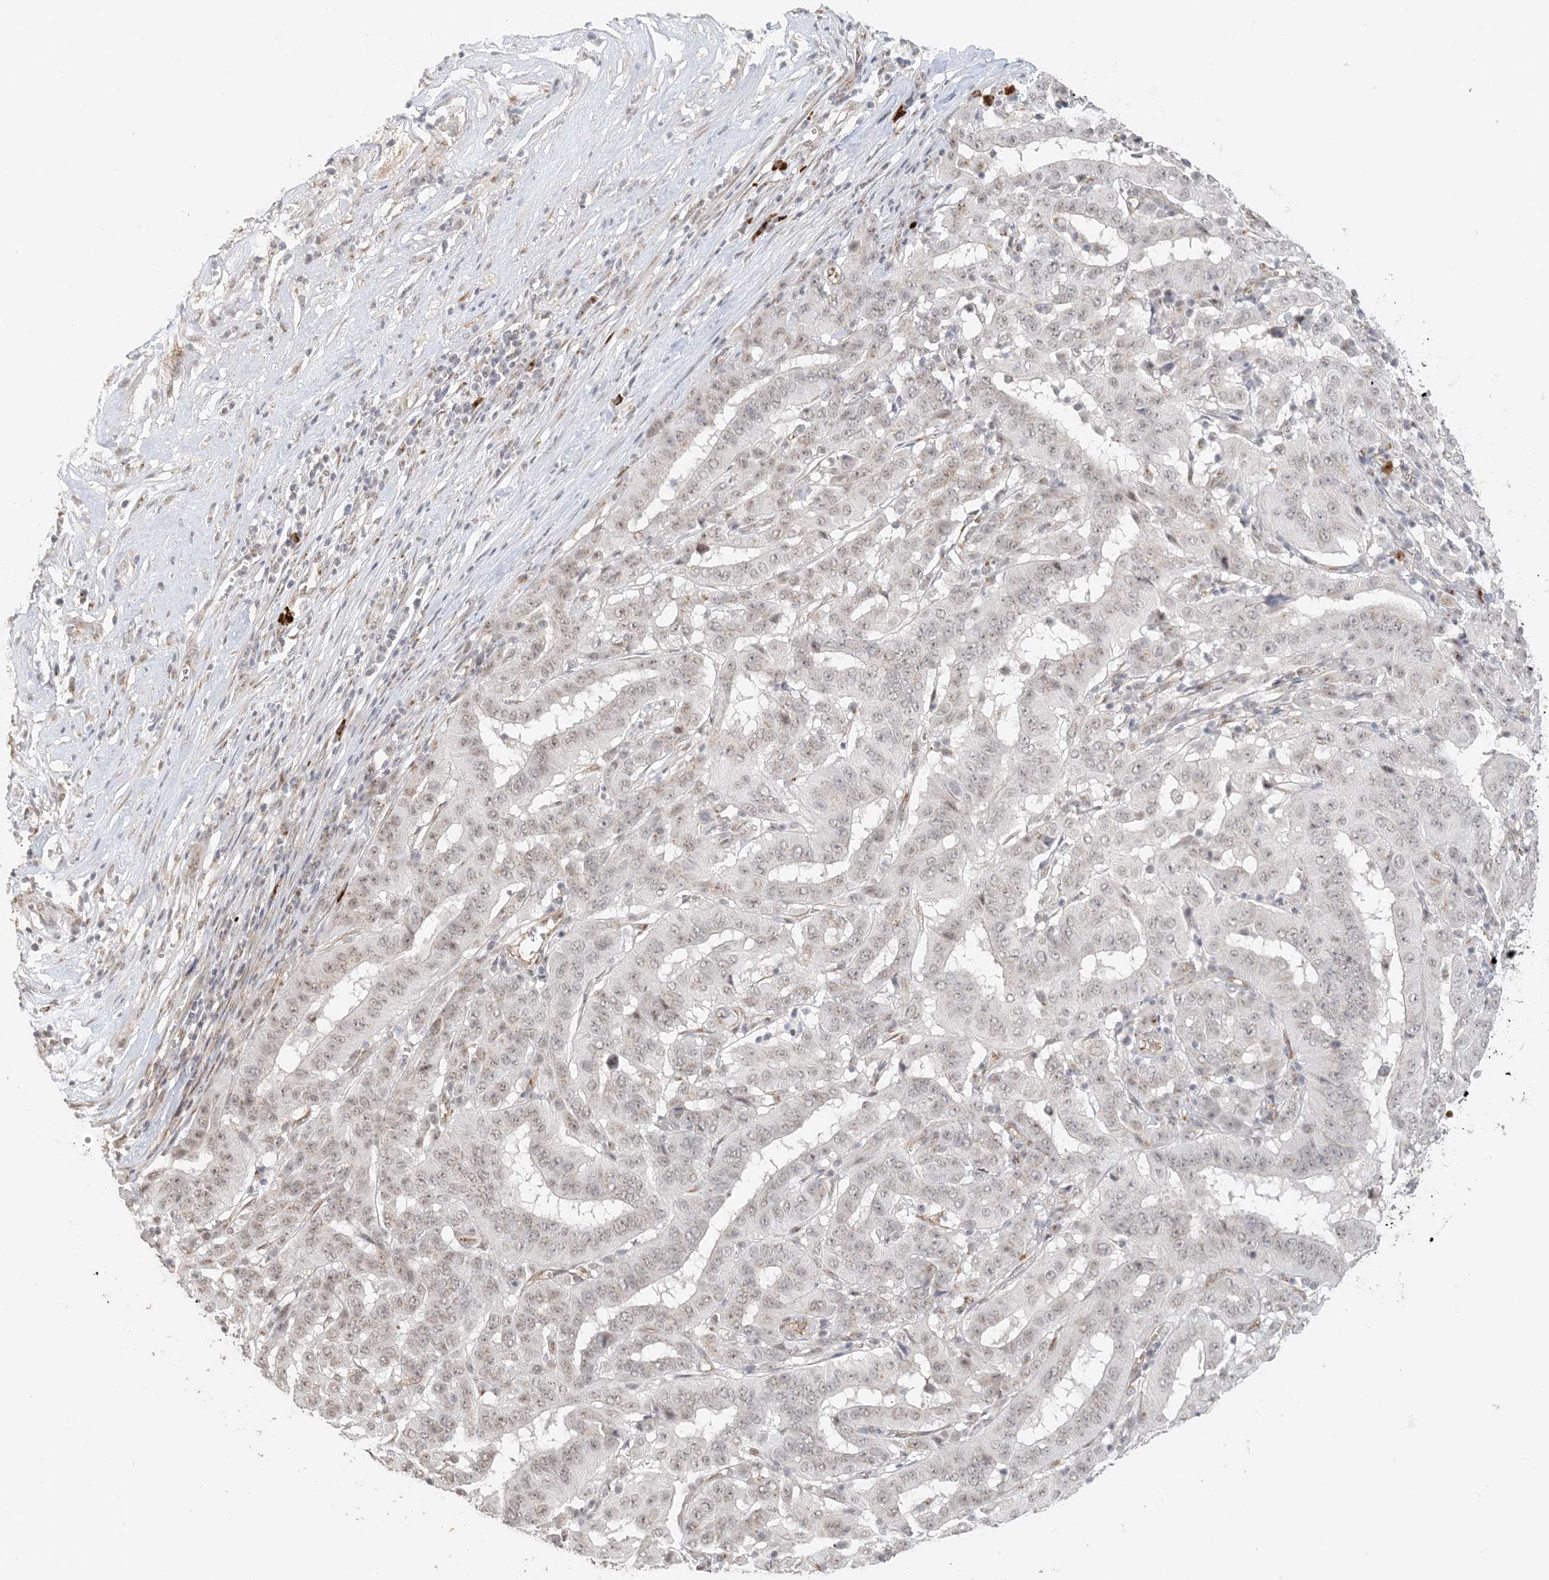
{"staining": {"intensity": "negative", "quantity": "none", "location": "none"}, "tissue": "pancreatic cancer", "cell_type": "Tumor cells", "image_type": "cancer", "snomed": [{"axis": "morphology", "description": "Adenocarcinoma, NOS"}, {"axis": "topography", "description": "Pancreas"}], "caption": "Immunohistochemical staining of human pancreatic cancer (adenocarcinoma) shows no significant staining in tumor cells.", "gene": "ZCCHC4", "patient": {"sex": "male", "age": 63}}